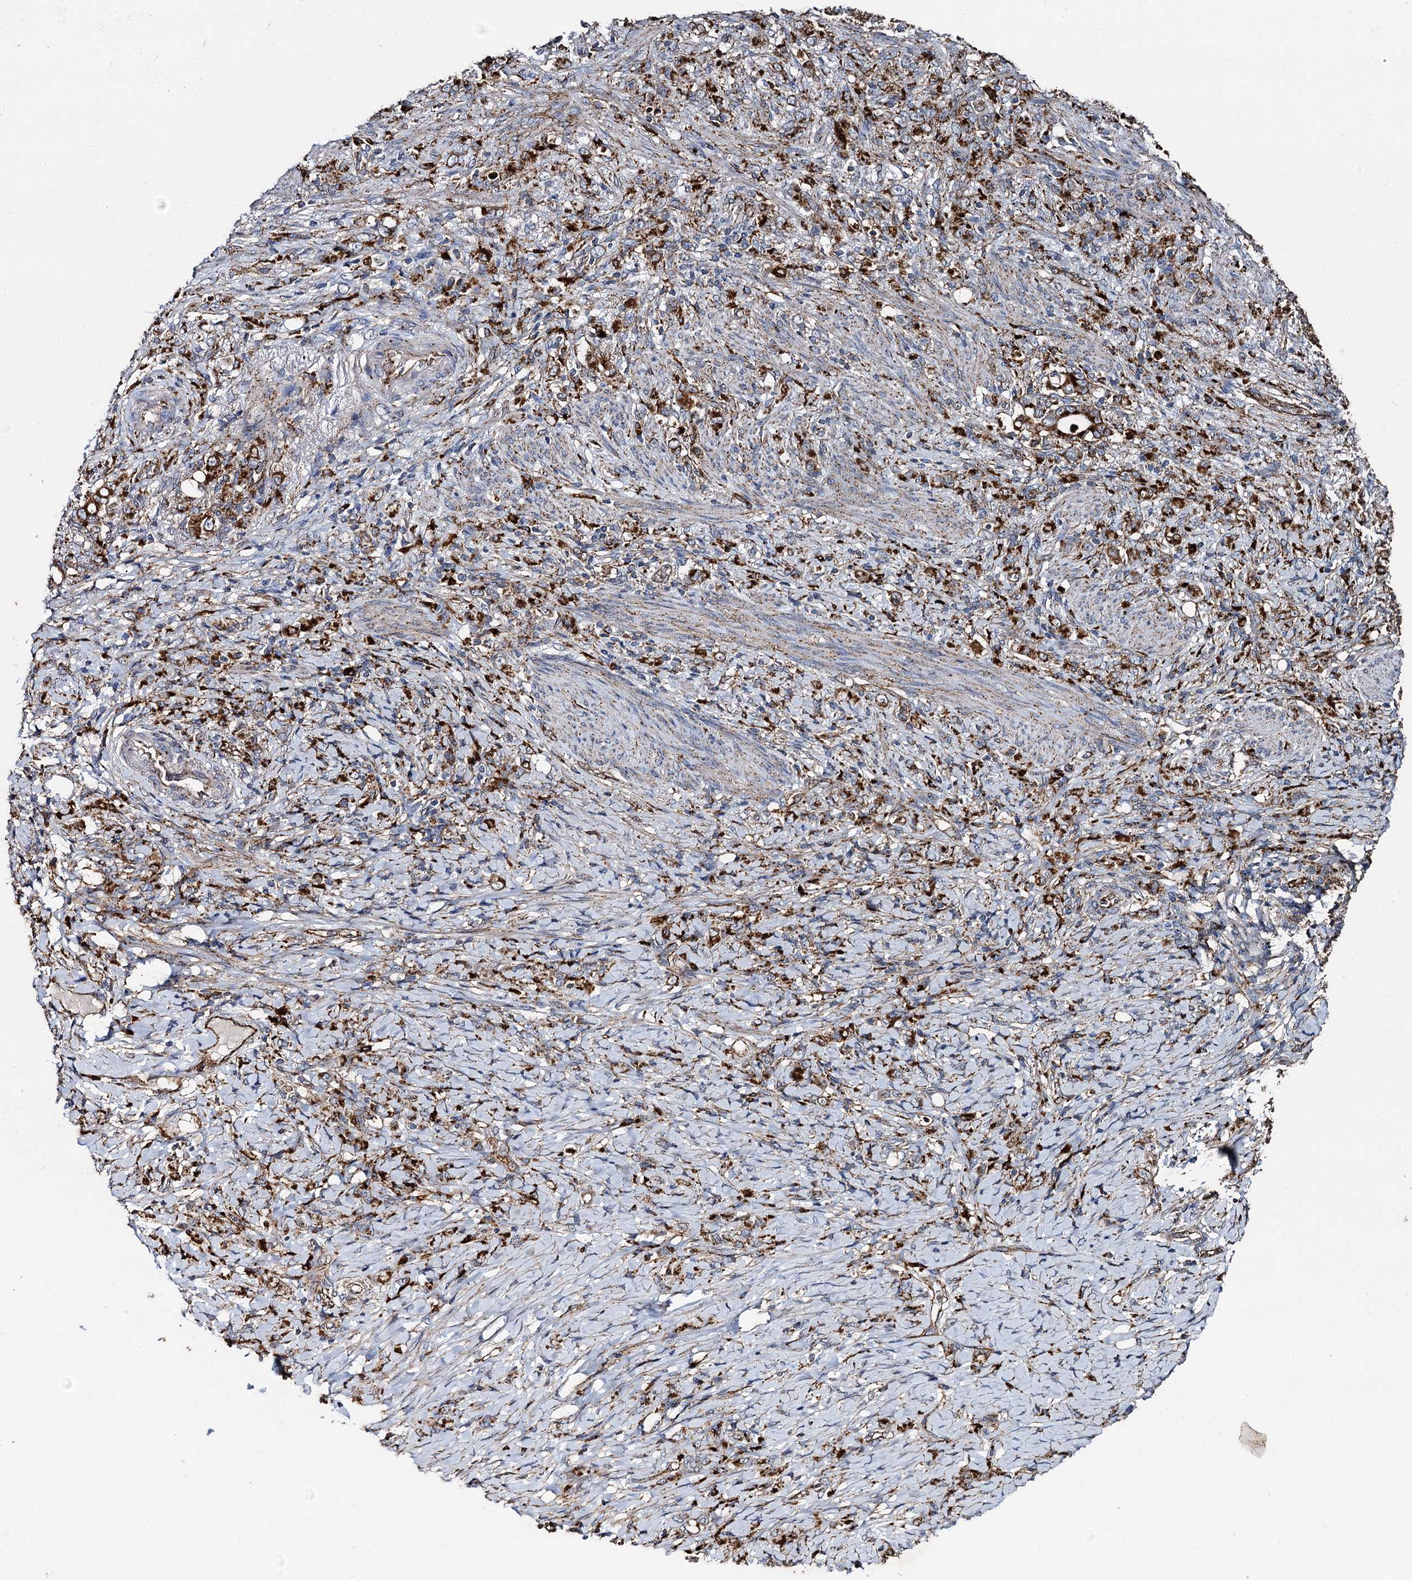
{"staining": {"intensity": "strong", "quantity": ">75%", "location": "cytoplasmic/membranous"}, "tissue": "stomach cancer", "cell_type": "Tumor cells", "image_type": "cancer", "snomed": [{"axis": "morphology", "description": "Adenocarcinoma, NOS"}, {"axis": "topography", "description": "Stomach"}], "caption": "Immunohistochemistry (DAB) staining of stomach cancer (adenocarcinoma) exhibits strong cytoplasmic/membranous protein expression in approximately >75% of tumor cells. Using DAB (3,3'-diaminobenzidine) (brown) and hematoxylin (blue) stains, captured at high magnification using brightfield microscopy.", "gene": "GBA1", "patient": {"sex": "female", "age": 79}}